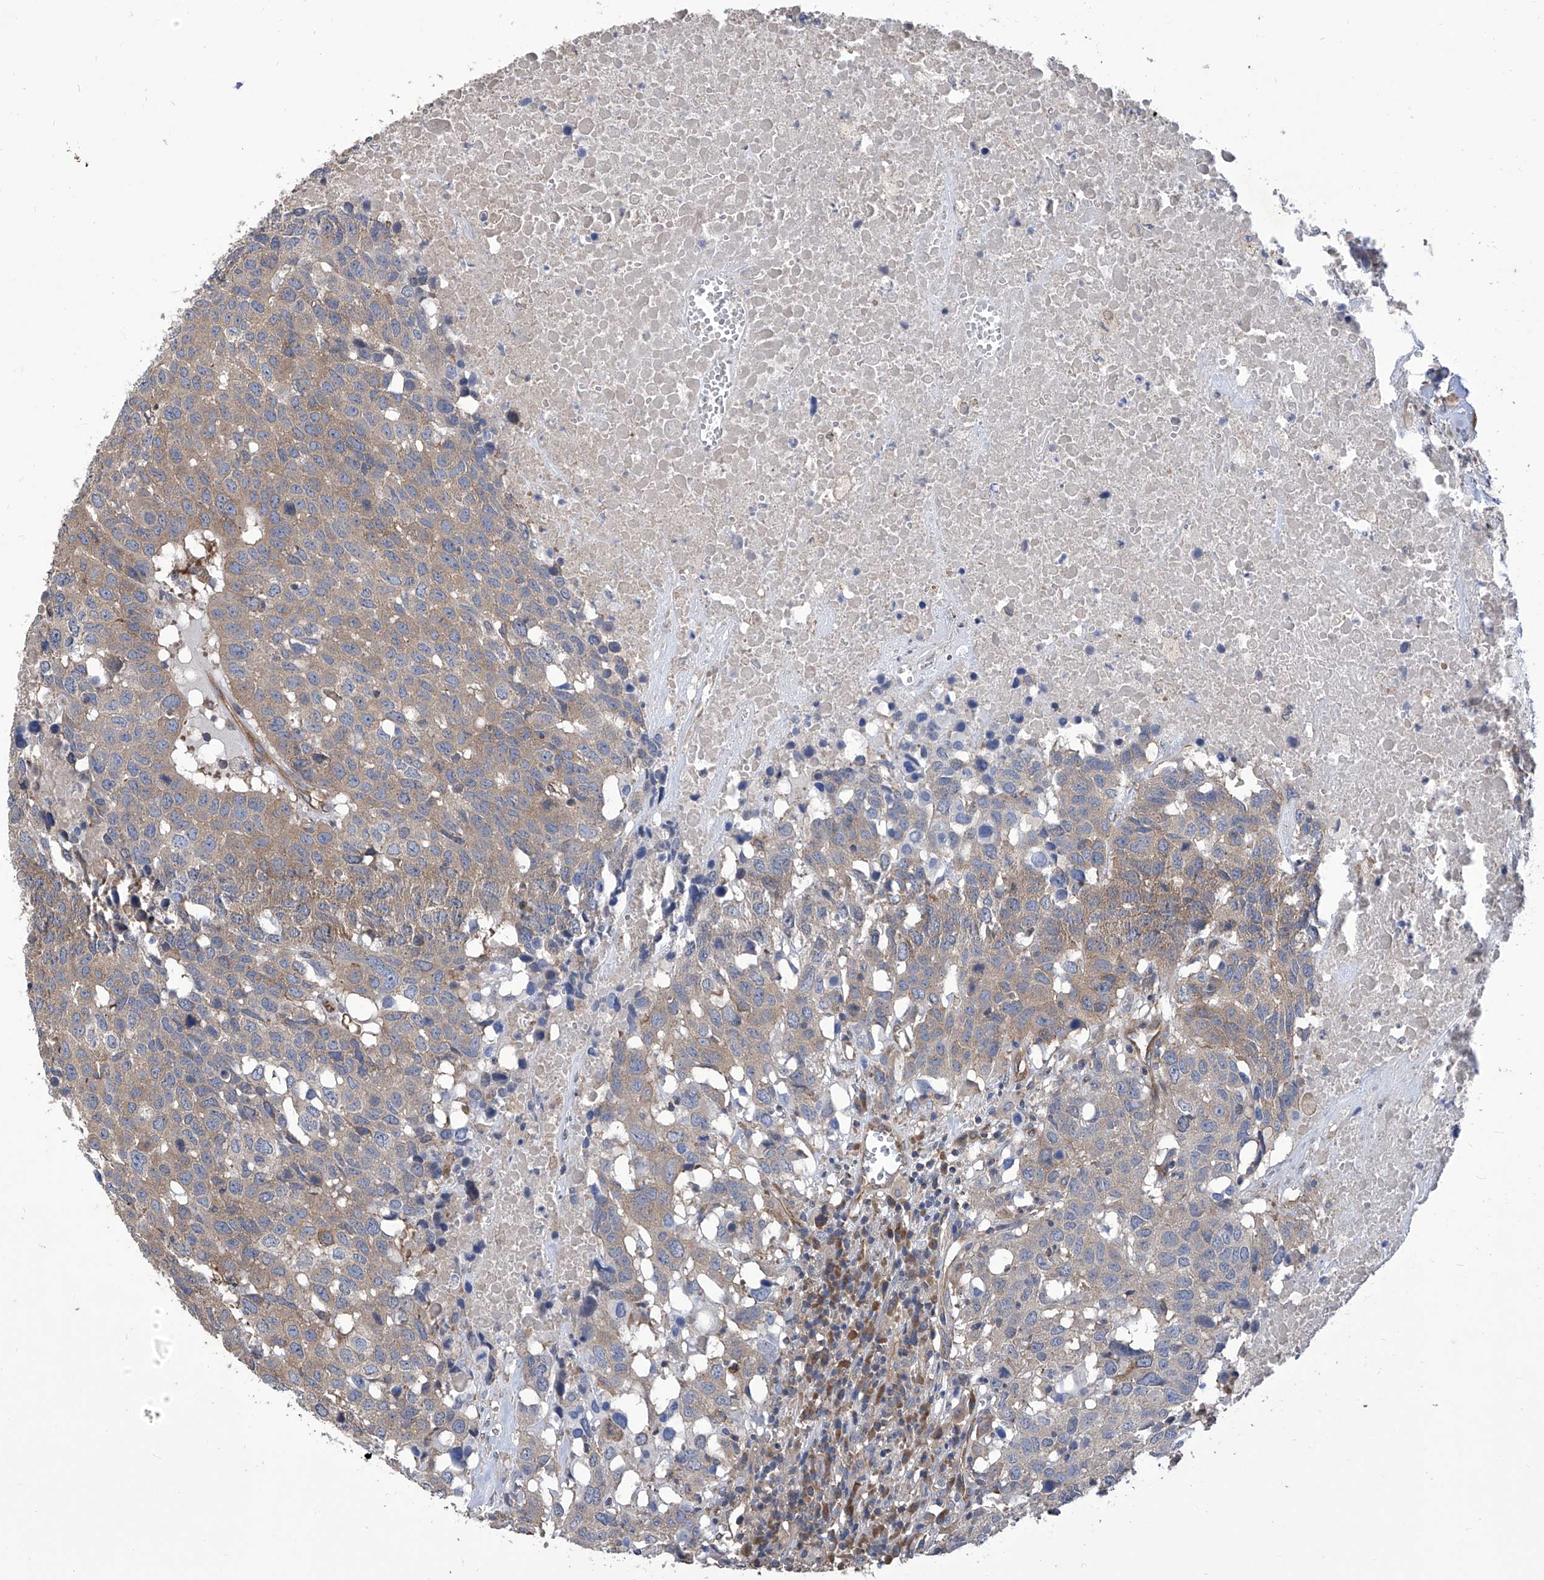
{"staining": {"intensity": "moderate", "quantity": ">75%", "location": "cytoplasmic/membranous"}, "tissue": "head and neck cancer", "cell_type": "Tumor cells", "image_type": "cancer", "snomed": [{"axis": "morphology", "description": "Squamous cell carcinoma, NOS"}, {"axis": "topography", "description": "Head-Neck"}], "caption": "Immunohistochemical staining of head and neck cancer reveals medium levels of moderate cytoplasmic/membranous protein expression in about >75% of tumor cells. Immunohistochemistry stains the protein of interest in brown and the nuclei are stained blue.", "gene": "TJAP1", "patient": {"sex": "male", "age": 66}}